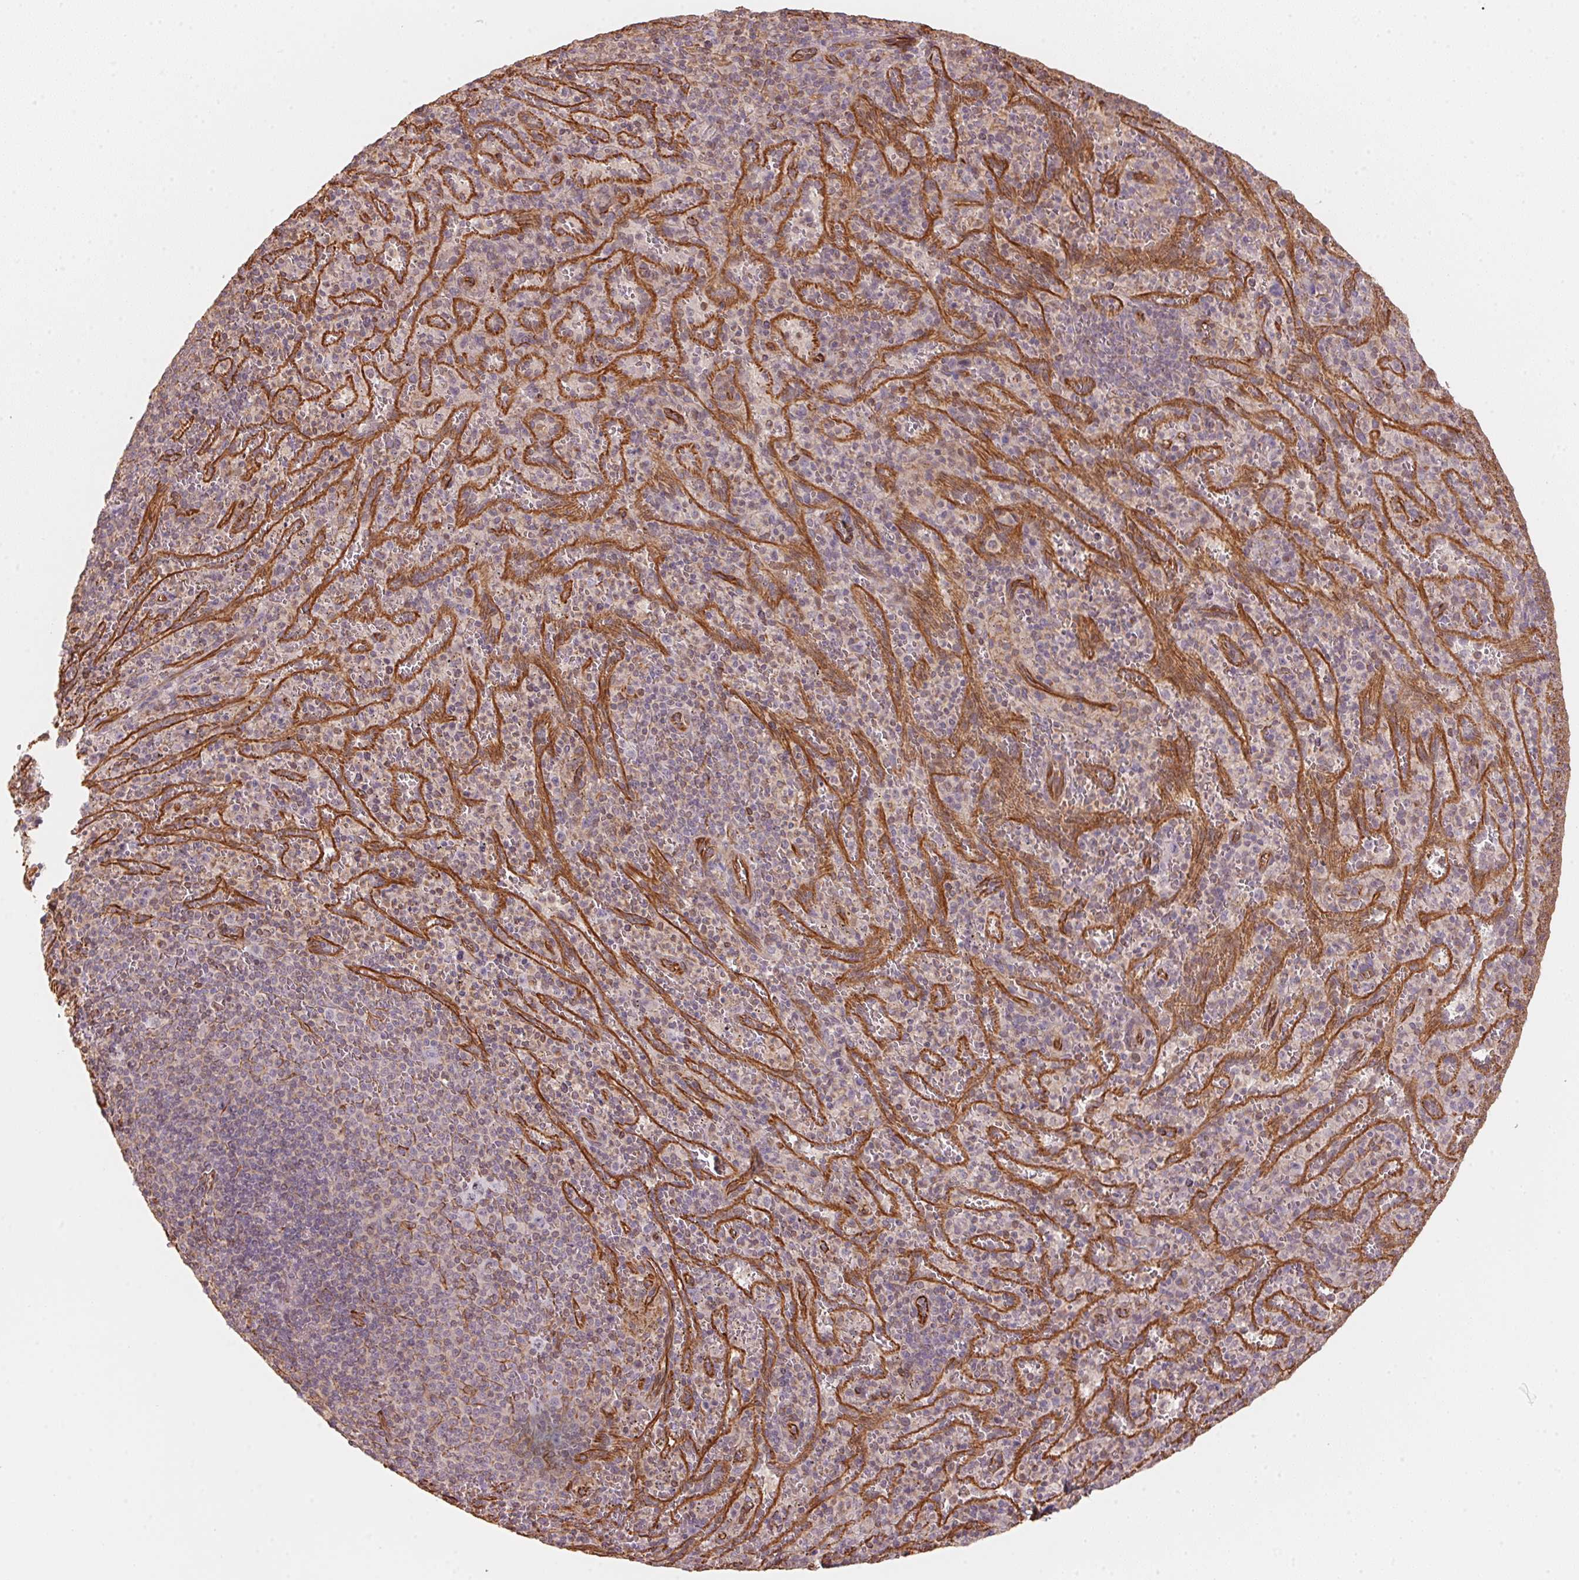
{"staining": {"intensity": "negative", "quantity": "none", "location": "none"}, "tissue": "spleen", "cell_type": "Cells in red pulp", "image_type": "normal", "snomed": [{"axis": "morphology", "description": "Normal tissue, NOS"}, {"axis": "topography", "description": "Spleen"}], "caption": "There is no significant positivity in cells in red pulp of spleen.", "gene": "FOXR2", "patient": {"sex": "male", "age": 57}}